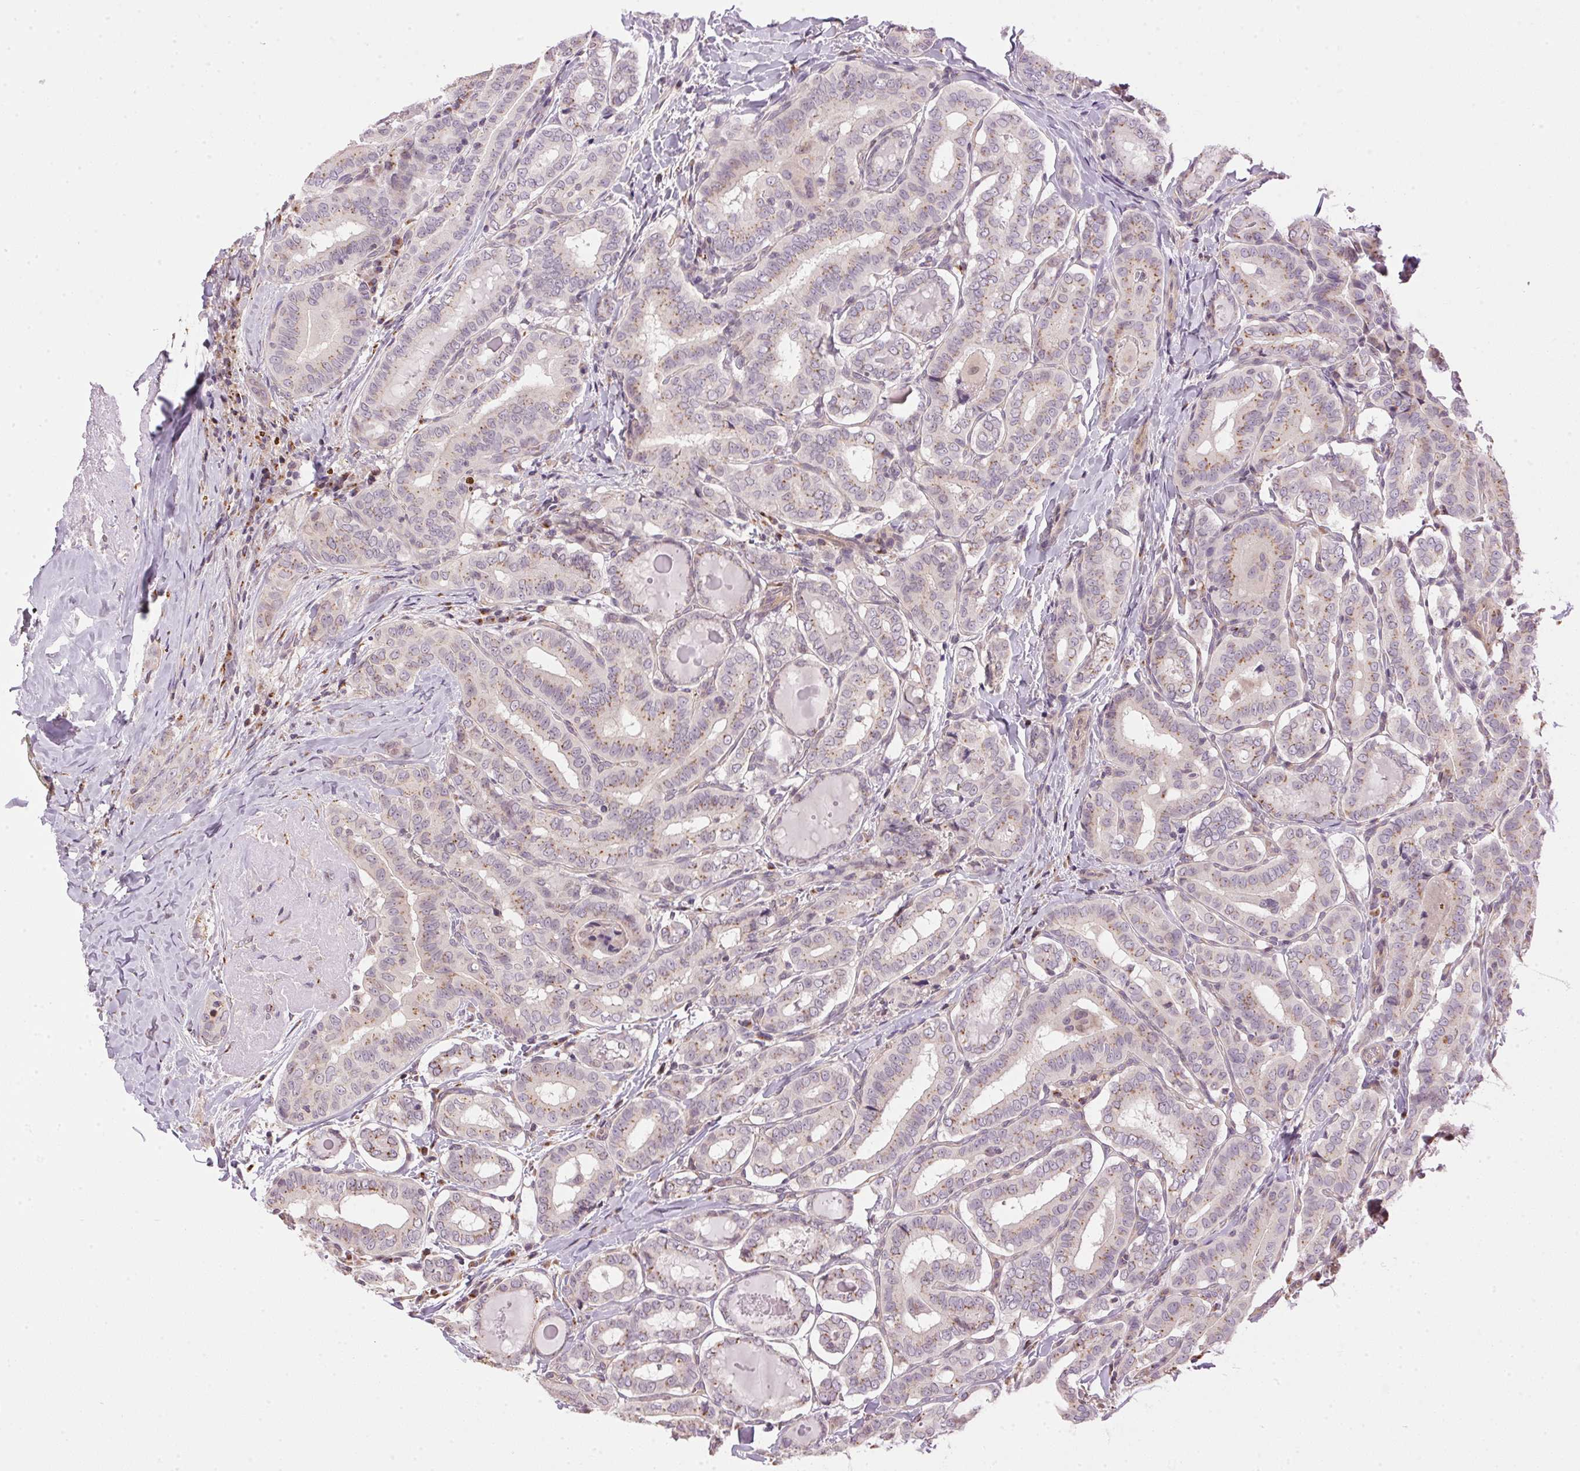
{"staining": {"intensity": "moderate", "quantity": "<25%", "location": "cytoplasmic/membranous"}, "tissue": "thyroid cancer", "cell_type": "Tumor cells", "image_type": "cancer", "snomed": [{"axis": "morphology", "description": "Papillary adenocarcinoma, NOS"}, {"axis": "morphology", "description": "Papillary adenoma metastatic"}, {"axis": "topography", "description": "Thyroid gland"}], "caption": "About <25% of tumor cells in human thyroid cancer (papillary adenocarcinoma) exhibit moderate cytoplasmic/membranous protein positivity as visualized by brown immunohistochemical staining.", "gene": "GOLPH3", "patient": {"sex": "female", "age": 50}}